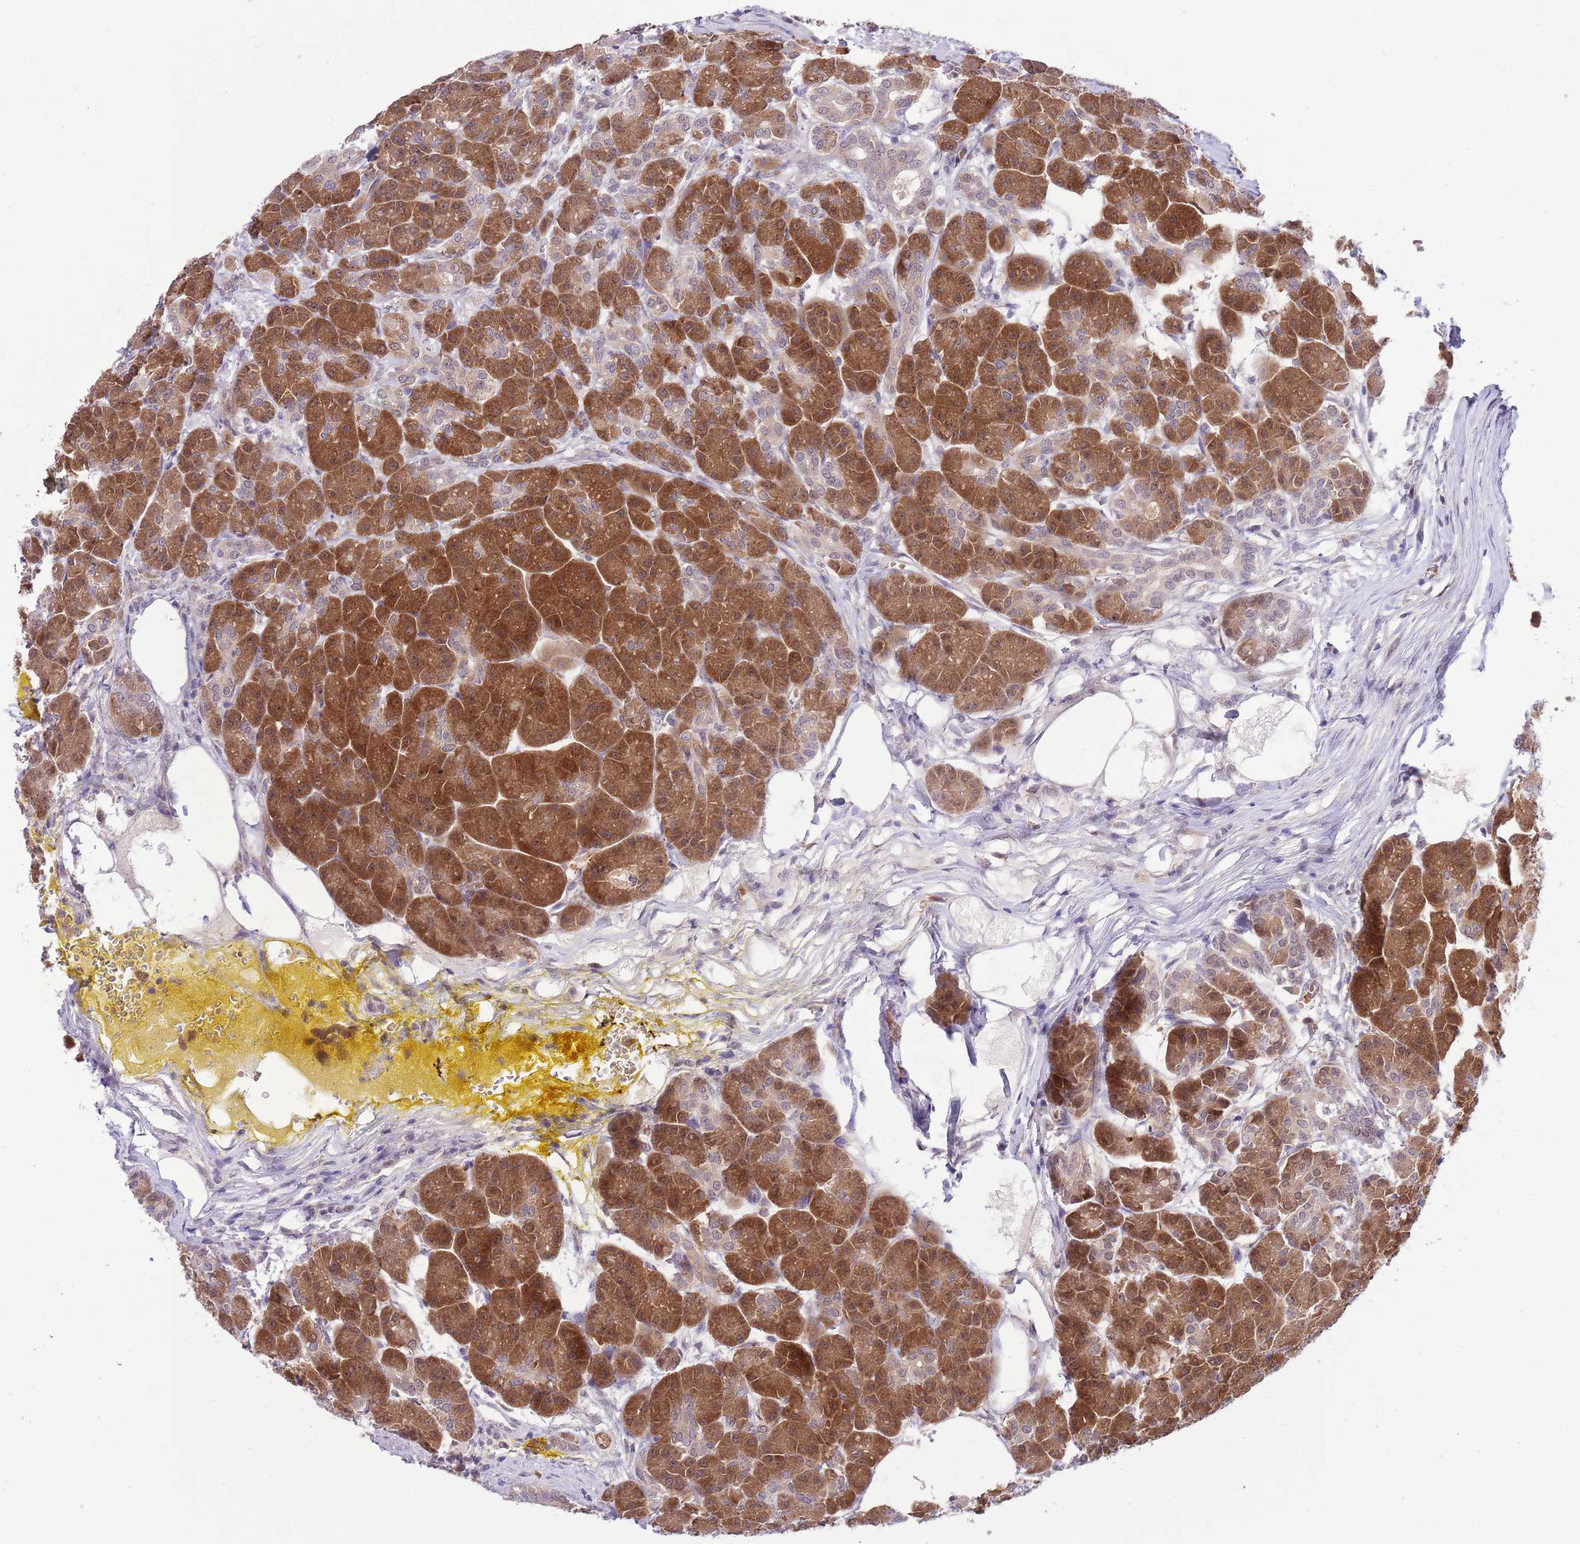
{"staining": {"intensity": "strong", "quantity": ">75%", "location": "cytoplasmic/membranous"}, "tissue": "pancreas", "cell_type": "Exocrine glandular cells", "image_type": "normal", "snomed": [{"axis": "morphology", "description": "Normal tissue, NOS"}, {"axis": "topography", "description": "Pancreas"}], "caption": "High-magnification brightfield microscopy of unremarkable pancreas stained with DAB (3,3'-diaminobenzidine) (brown) and counterstained with hematoxylin (blue). exocrine glandular cells exhibit strong cytoplasmic/membranous positivity is identified in approximately>75% of cells. (Stains: DAB in brown, nuclei in blue, Microscopy: brightfield microscopy at high magnification).", "gene": "GALK2", "patient": {"sex": "male", "age": 63}}